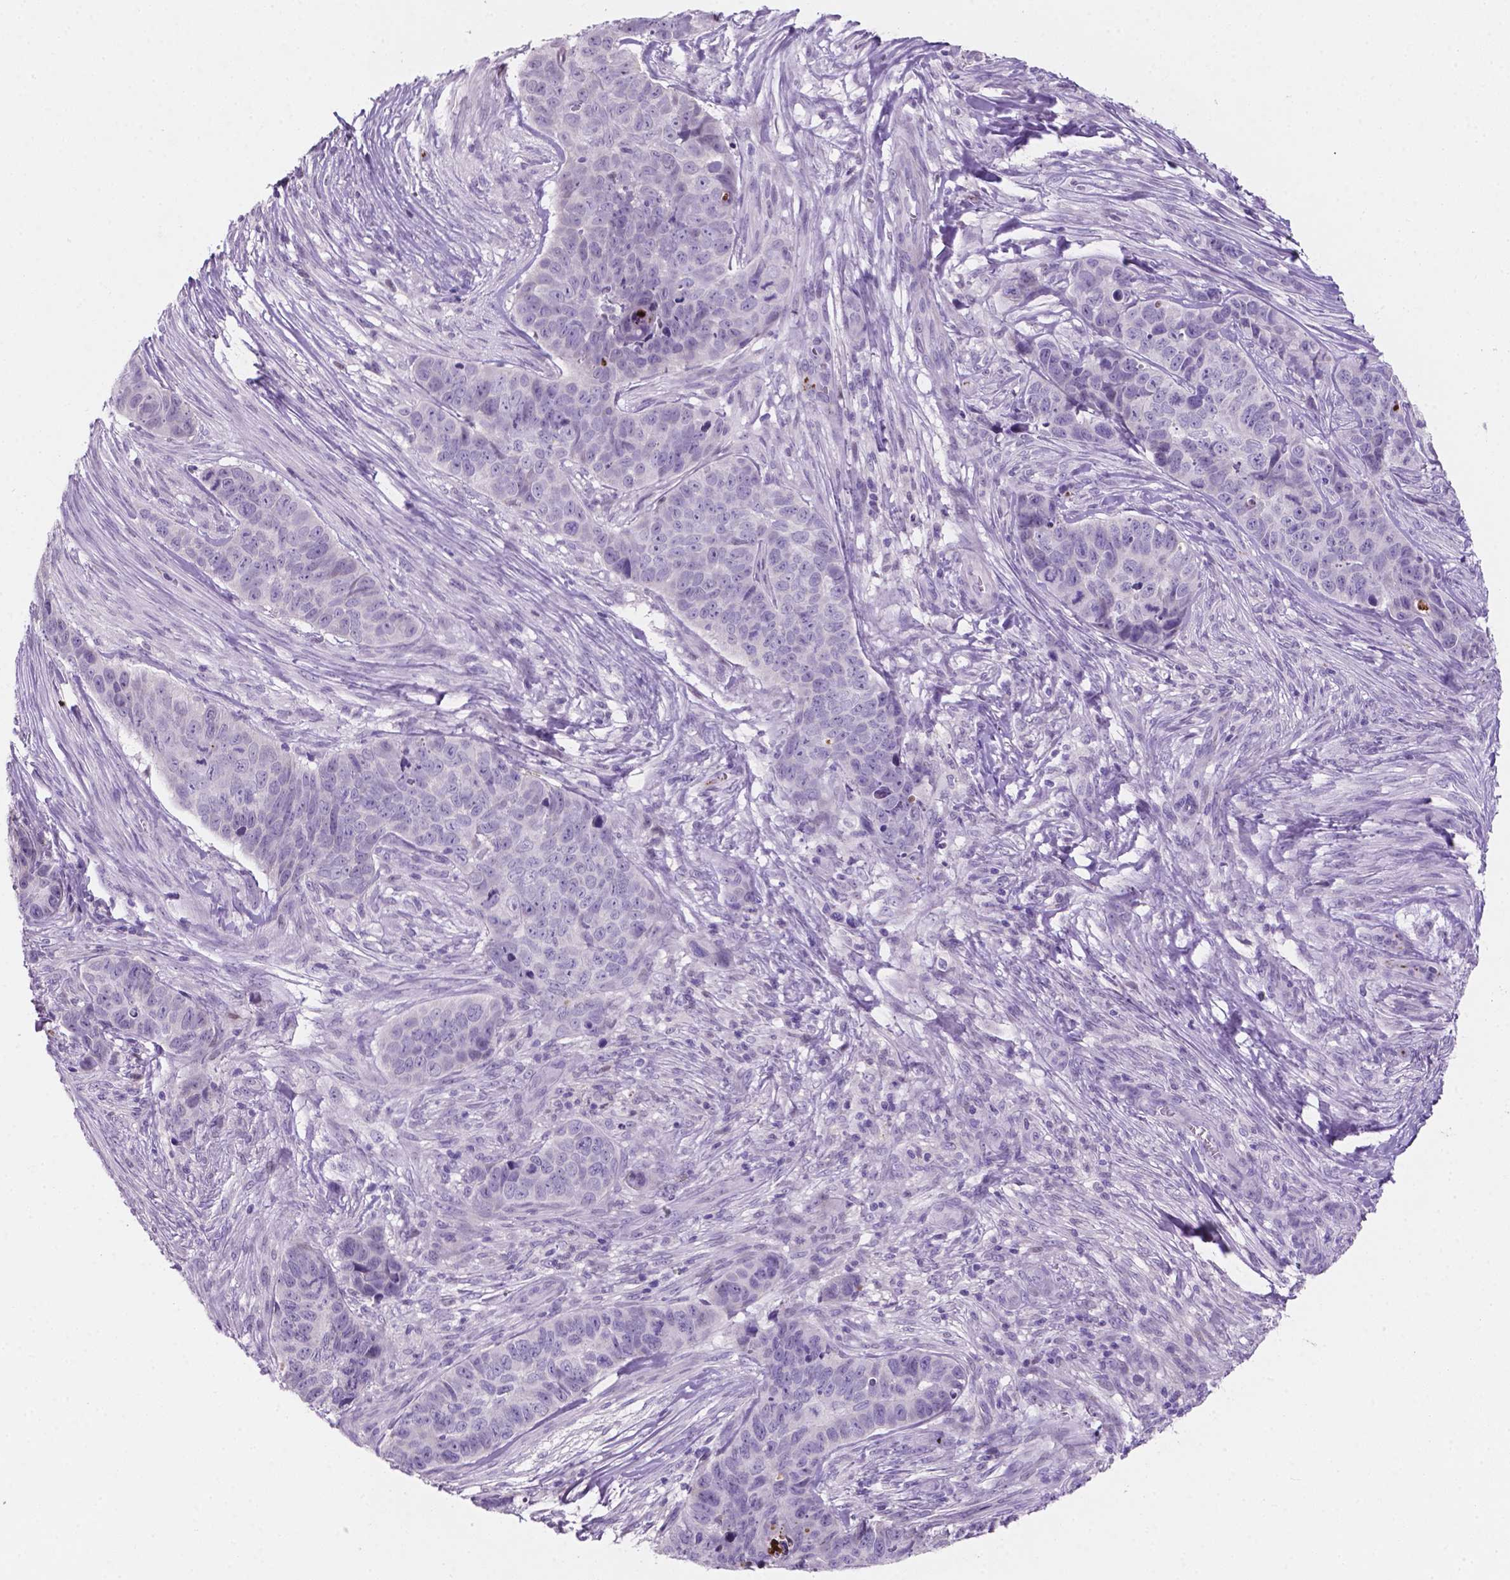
{"staining": {"intensity": "negative", "quantity": "none", "location": "none"}, "tissue": "skin cancer", "cell_type": "Tumor cells", "image_type": "cancer", "snomed": [{"axis": "morphology", "description": "Basal cell carcinoma"}, {"axis": "topography", "description": "Skin"}], "caption": "Tumor cells show no significant protein expression in skin cancer.", "gene": "EBLN2", "patient": {"sex": "female", "age": 82}}